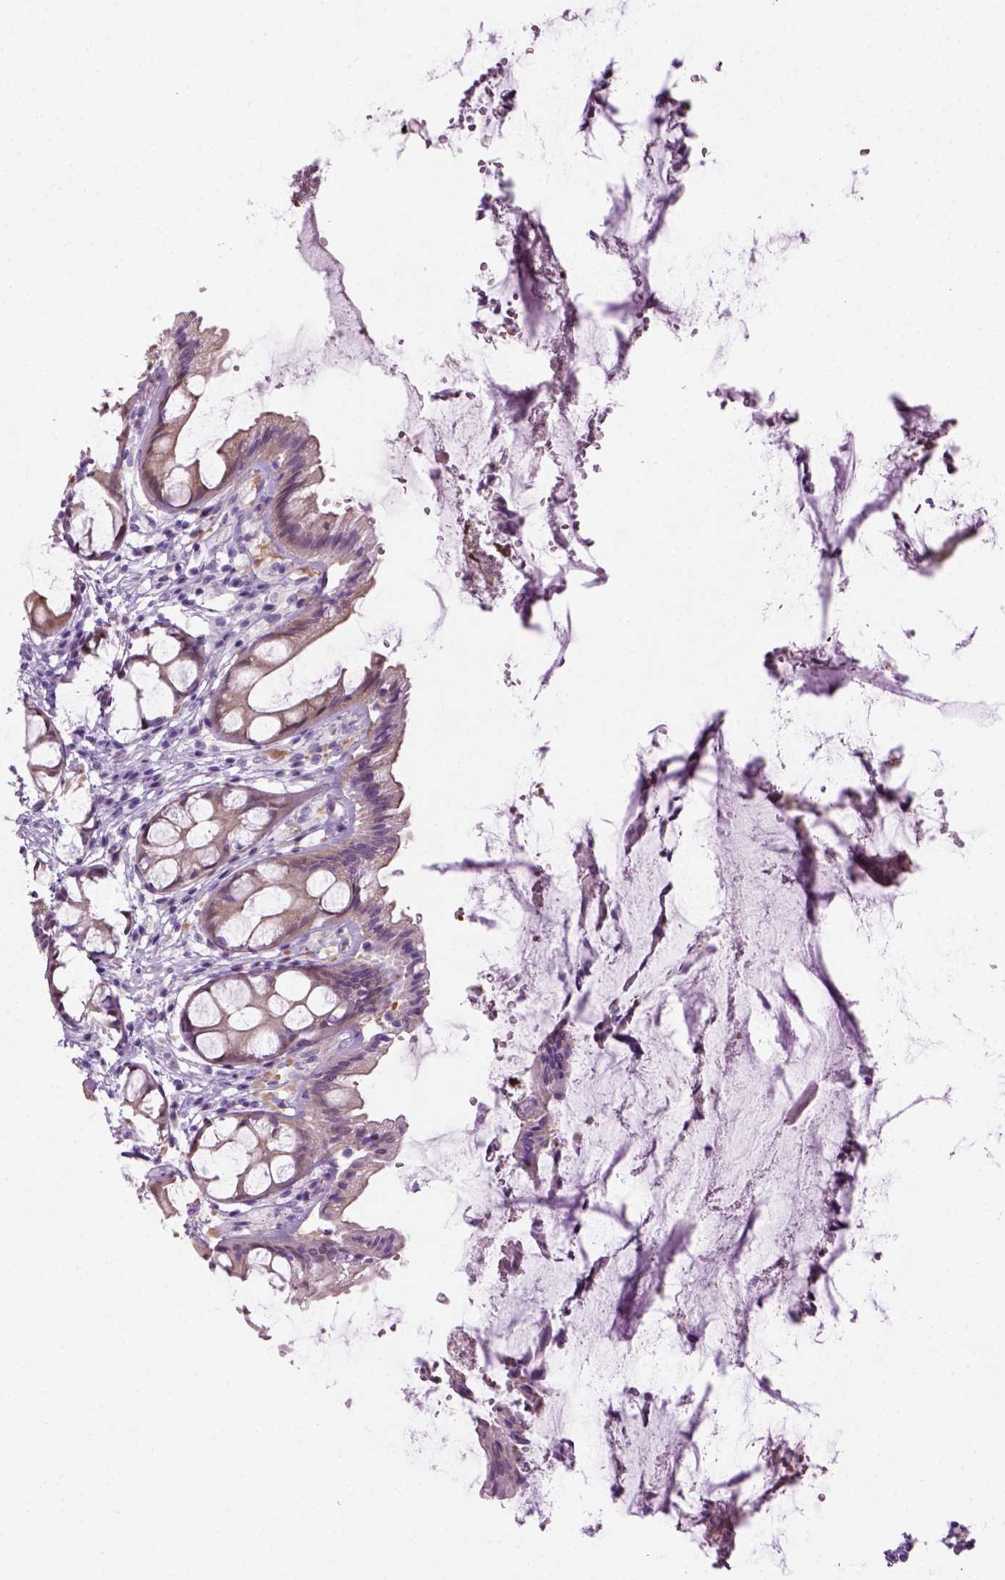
{"staining": {"intensity": "weak", "quantity": "25%-75%", "location": "cytoplasmic/membranous"}, "tissue": "rectum", "cell_type": "Glandular cells", "image_type": "normal", "snomed": [{"axis": "morphology", "description": "Normal tissue, NOS"}, {"axis": "topography", "description": "Rectum"}], "caption": "Weak cytoplasmic/membranous positivity is present in approximately 25%-75% of glandular cells in benign rectum. The staining is performed using DAB (3,3'-diaminobenzidine) brown chromogen to label protein expression. The nuclei are counter-stained blue using hematoxylin.", "gene": "CIBAR2", "patient": {"sex": "female", "age": 62}}